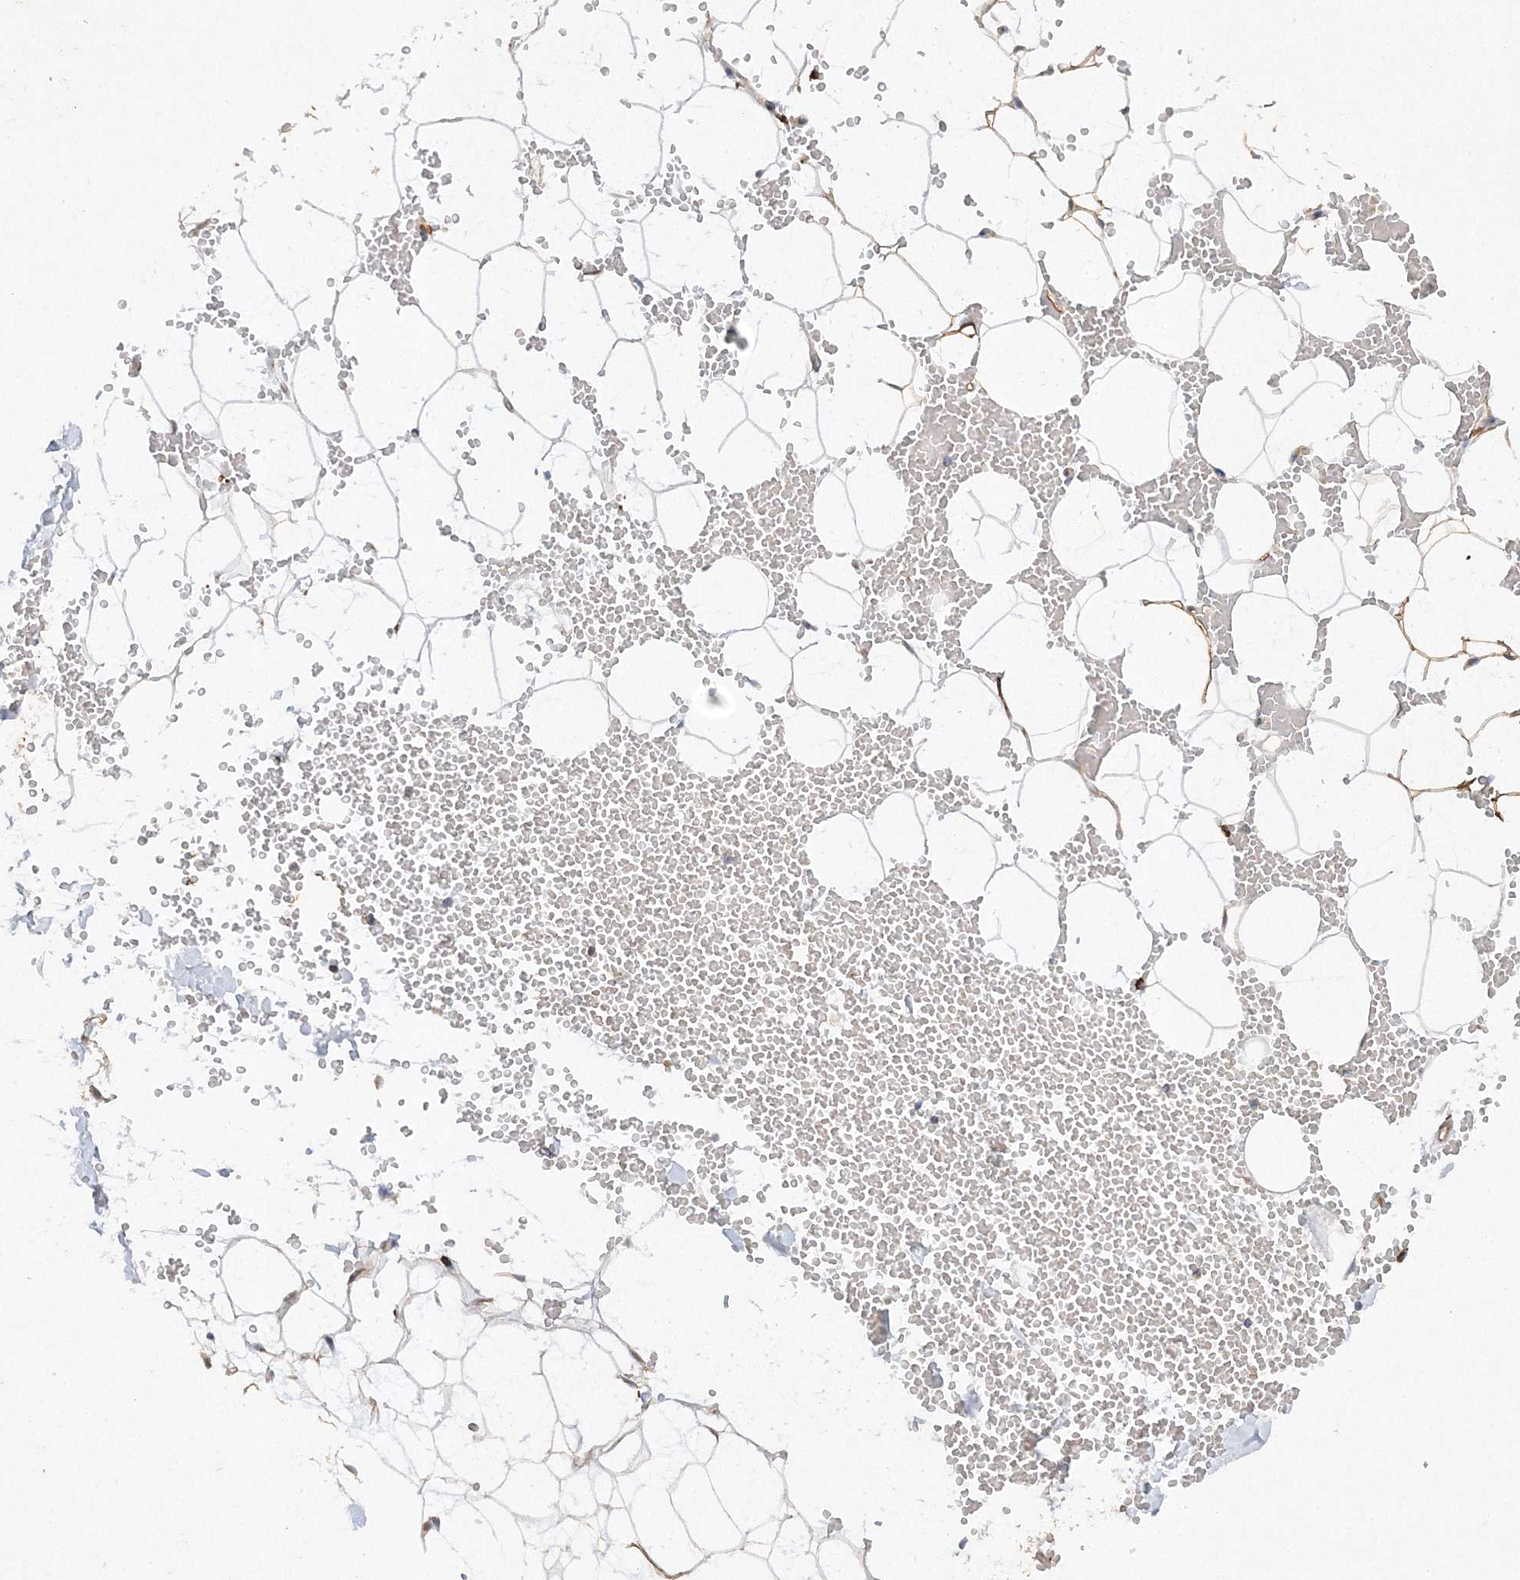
{"staining": {"intensity": "negative", "quantity": "none", "location": "none"}, "tissue": "adipose tissue", "cell_type": "Adipocytes", "image_type": "normal", "snomed": [{"axis": "morphology", "description": "Normal tissue, NOS"}, {"axis": "topography", "description": "Breast"}], "caption": "Immunohistochemistry (IHC) histopathology image of unremarkable adipose tissue: human adipose tissue stained with DAB (3,3'-diaminobenzidine) shows no significant protein staining in adipocytes.", "gene": "SLC36A1", "patient": {"sex": "female", "age": 23}}